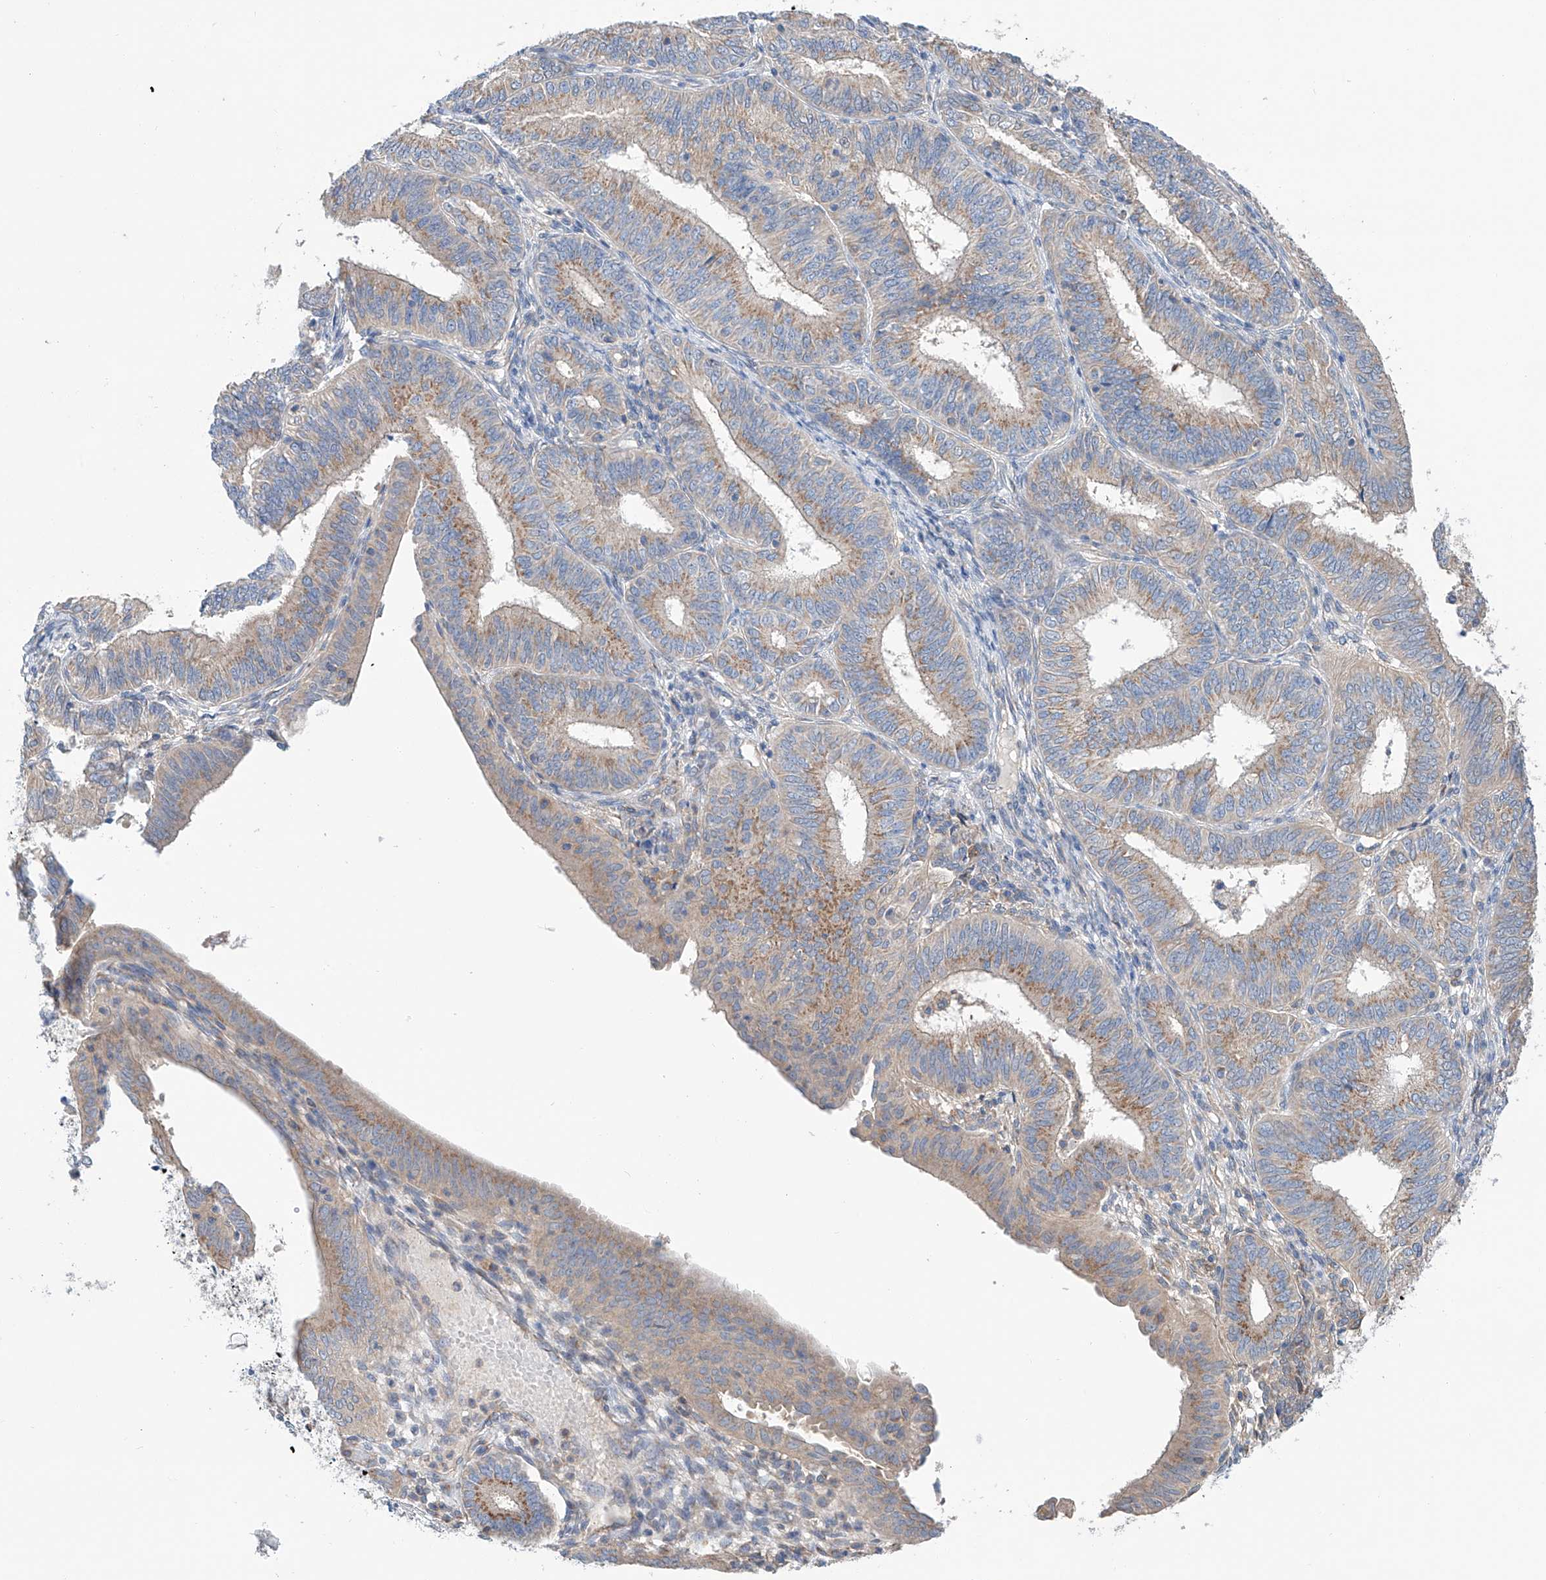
{"staining": {"intensity": "moderate", "quantity": ">75%", "location": "cytoplasmic/membranous"}, "tissue": "endometrial cancer", "cell_type": "Tumor cells", "image_type": "cancer", "snomed": [{"axis": "morphology", "description": "Adenocarcinoma, NOS"}, {"axis": "topography", "description": "Endometrium"}], "caption": "Immunohistochemical staining of human endometrial cancer reveals medium levels of moderate cytoplasmic/membranous expression in approximately >75% of tumor cells.", "gene": "SLC22A7", "patient": {"sex": "female", "age": 51}}